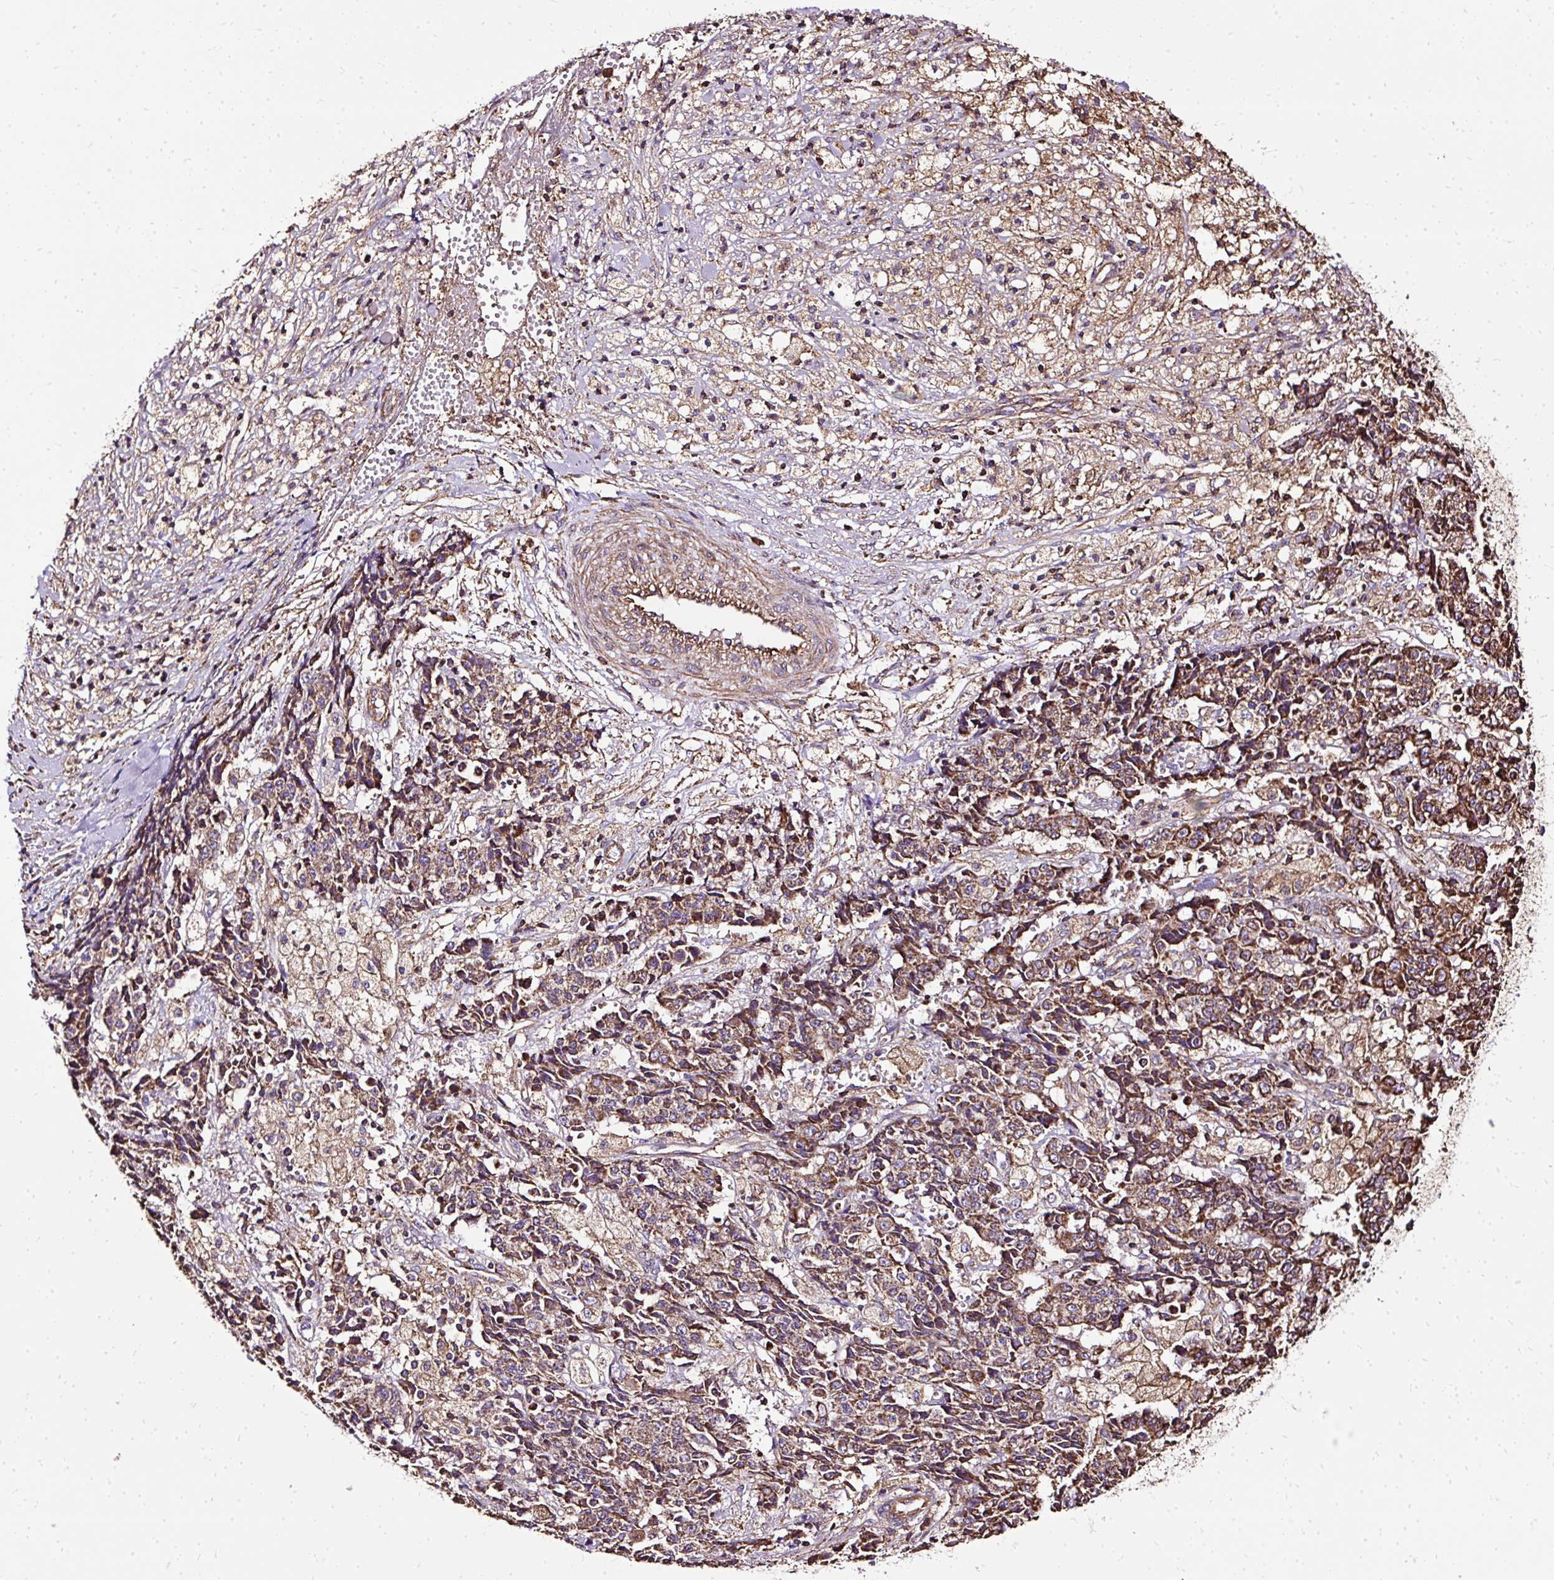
{"staining": {"intensity": "moderate", "quantity": ">75%", "location": "cytoplasmic/membranous"}, "tissue": "ovarian cancer", "cell_type": "Tumor cells", "image_type": "cancer", "snomed": [{"axis": "morphology", "description": "Carcinoma, endometroid"}, {"axis": "topography", "description": "Ovary"}], "caption": "Approximately >75% of tumor cells in ovarian cancer demonstrate moderate cytoplasmic/membranous protein staining as visualized by brown immunohistochemical staining.", "gene": "KLHL11", "patient": {"sex": "female", "age": 42}}